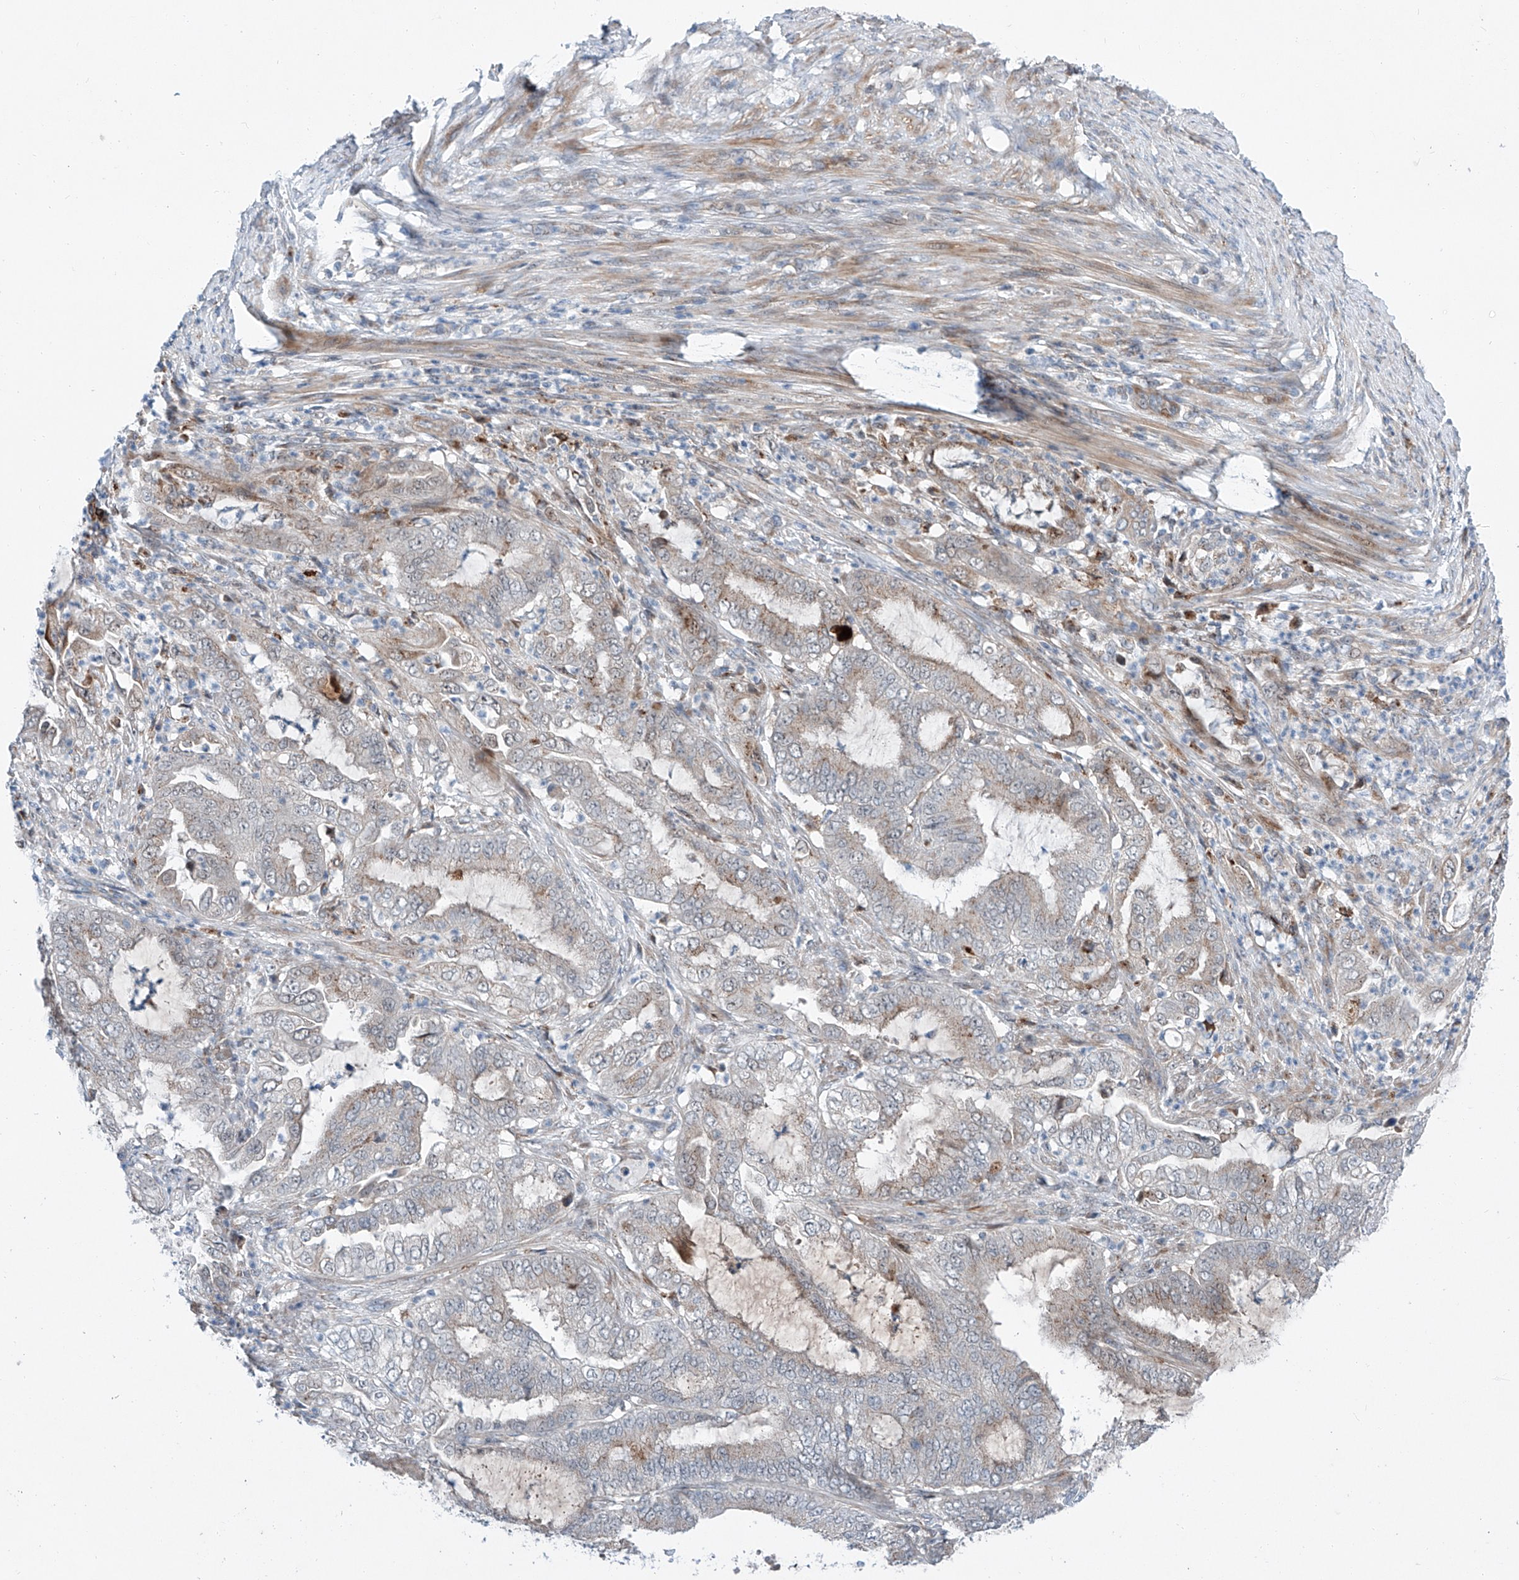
{"staining": {"intensity": "negative", "quantity": "none", "location": "none"}, "tissue": "endometrial cancer", "cell_type": "Tumor cells", "image_type": "cancer", "snomed": [{"axis": "morphology", "description": "Adenocarcinoma, NOS"}, {"axis": "topography", "description": "Endometrium"}], "caption": "Tumor cells show no significant expression in endometrial cancer (adenocarcinoma). (DAB immunohistochemistry with hematoxylin counter stain).", "gene": "CLDND1", "patient": {"sex": "female", "age": 51}}